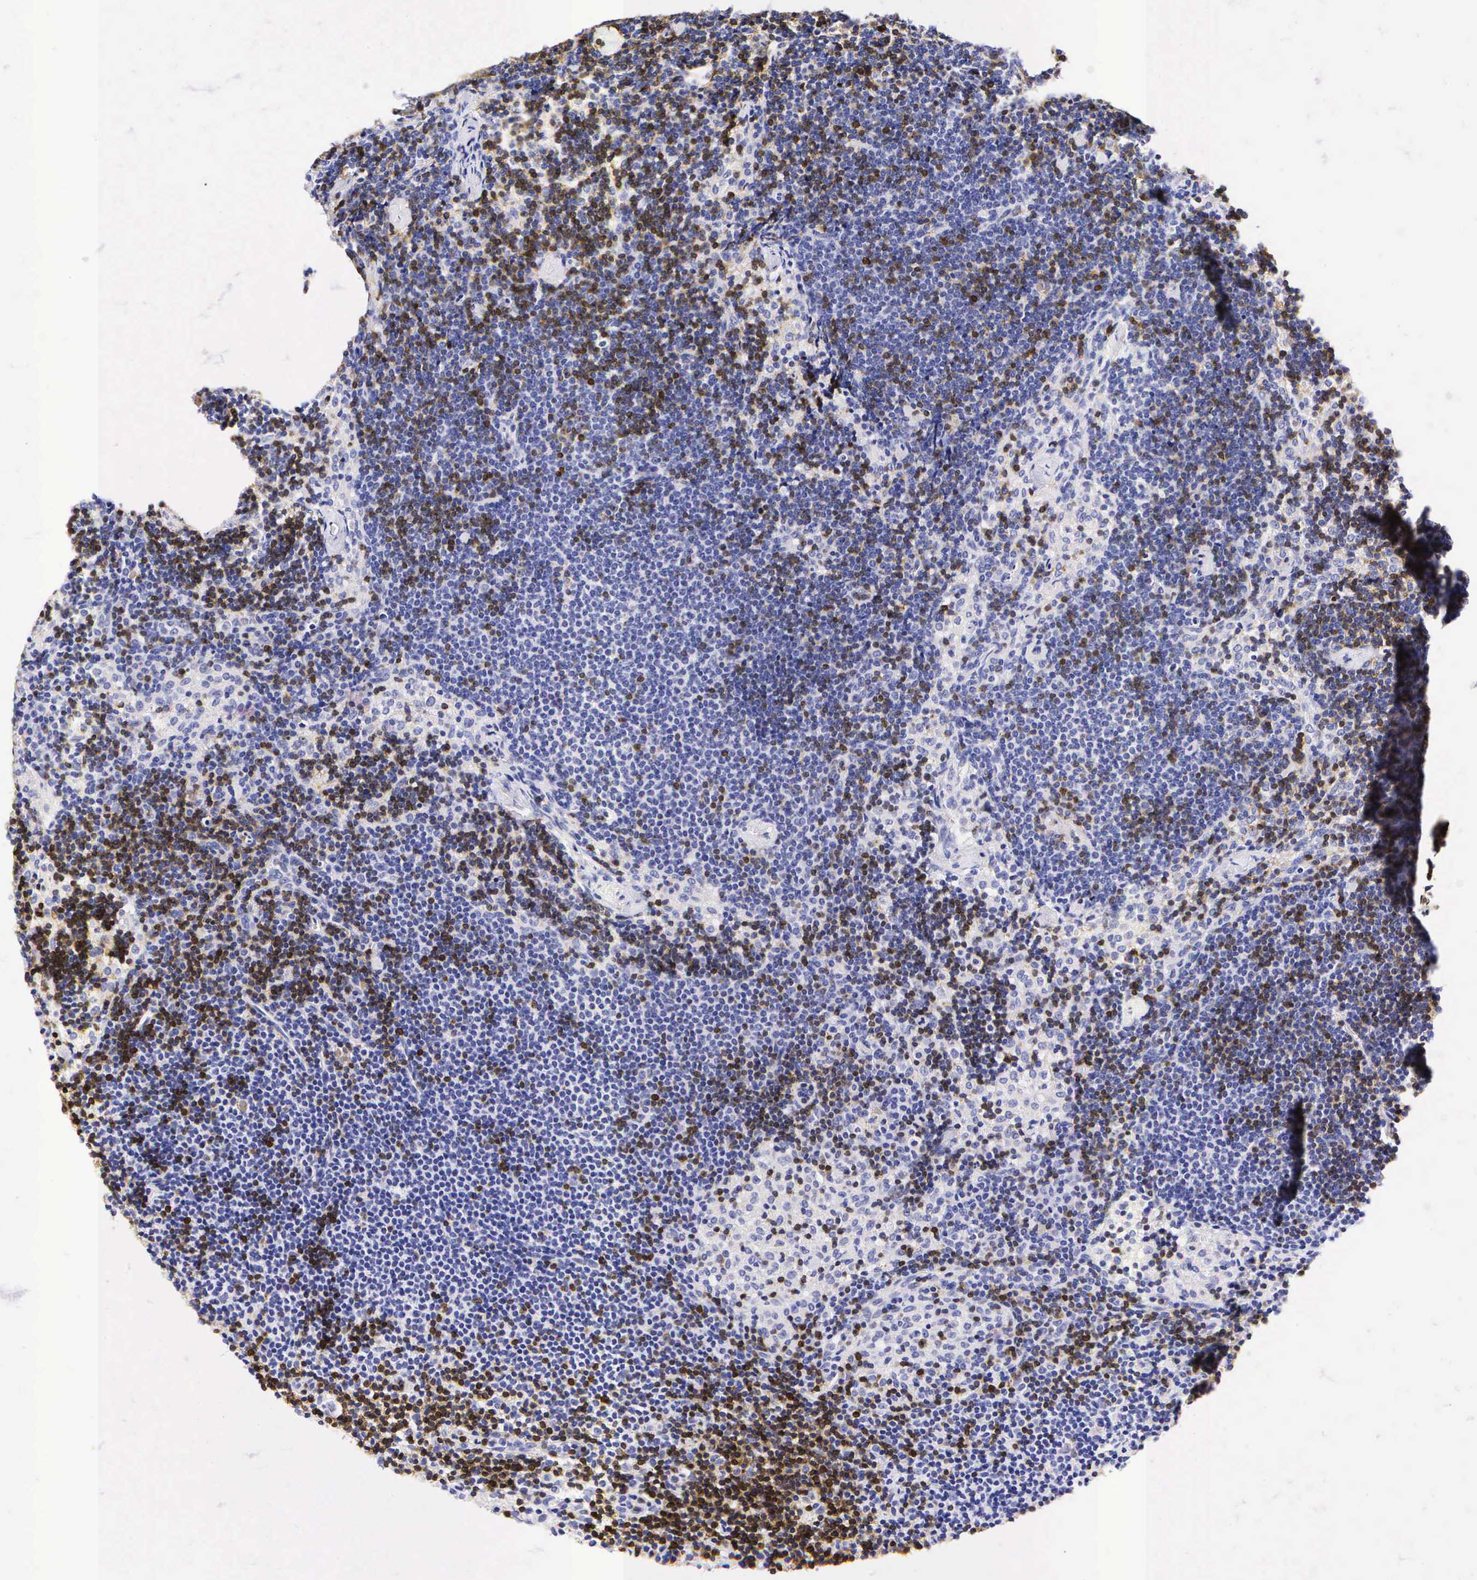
{"staining": {"intensity": "negative", "quantity": "none", "location": "none"}, "tissue": "lymph node", "cell_type": "Germinal center cells", "image_type": "normal", "snomed": [{"axis": "morphology", "description": "Normal tissue, NOS"}, {"axis": "topography", "description": "Lymph node"}], "caption": "Germinal center cells are negative for brown protein staining in unremarkable lymph node. (Brightfield microscopy of DAB immunohistochemistry at high magnification).", "gene": "CD3E", "patient": {"sex": "female", "age": 35}}